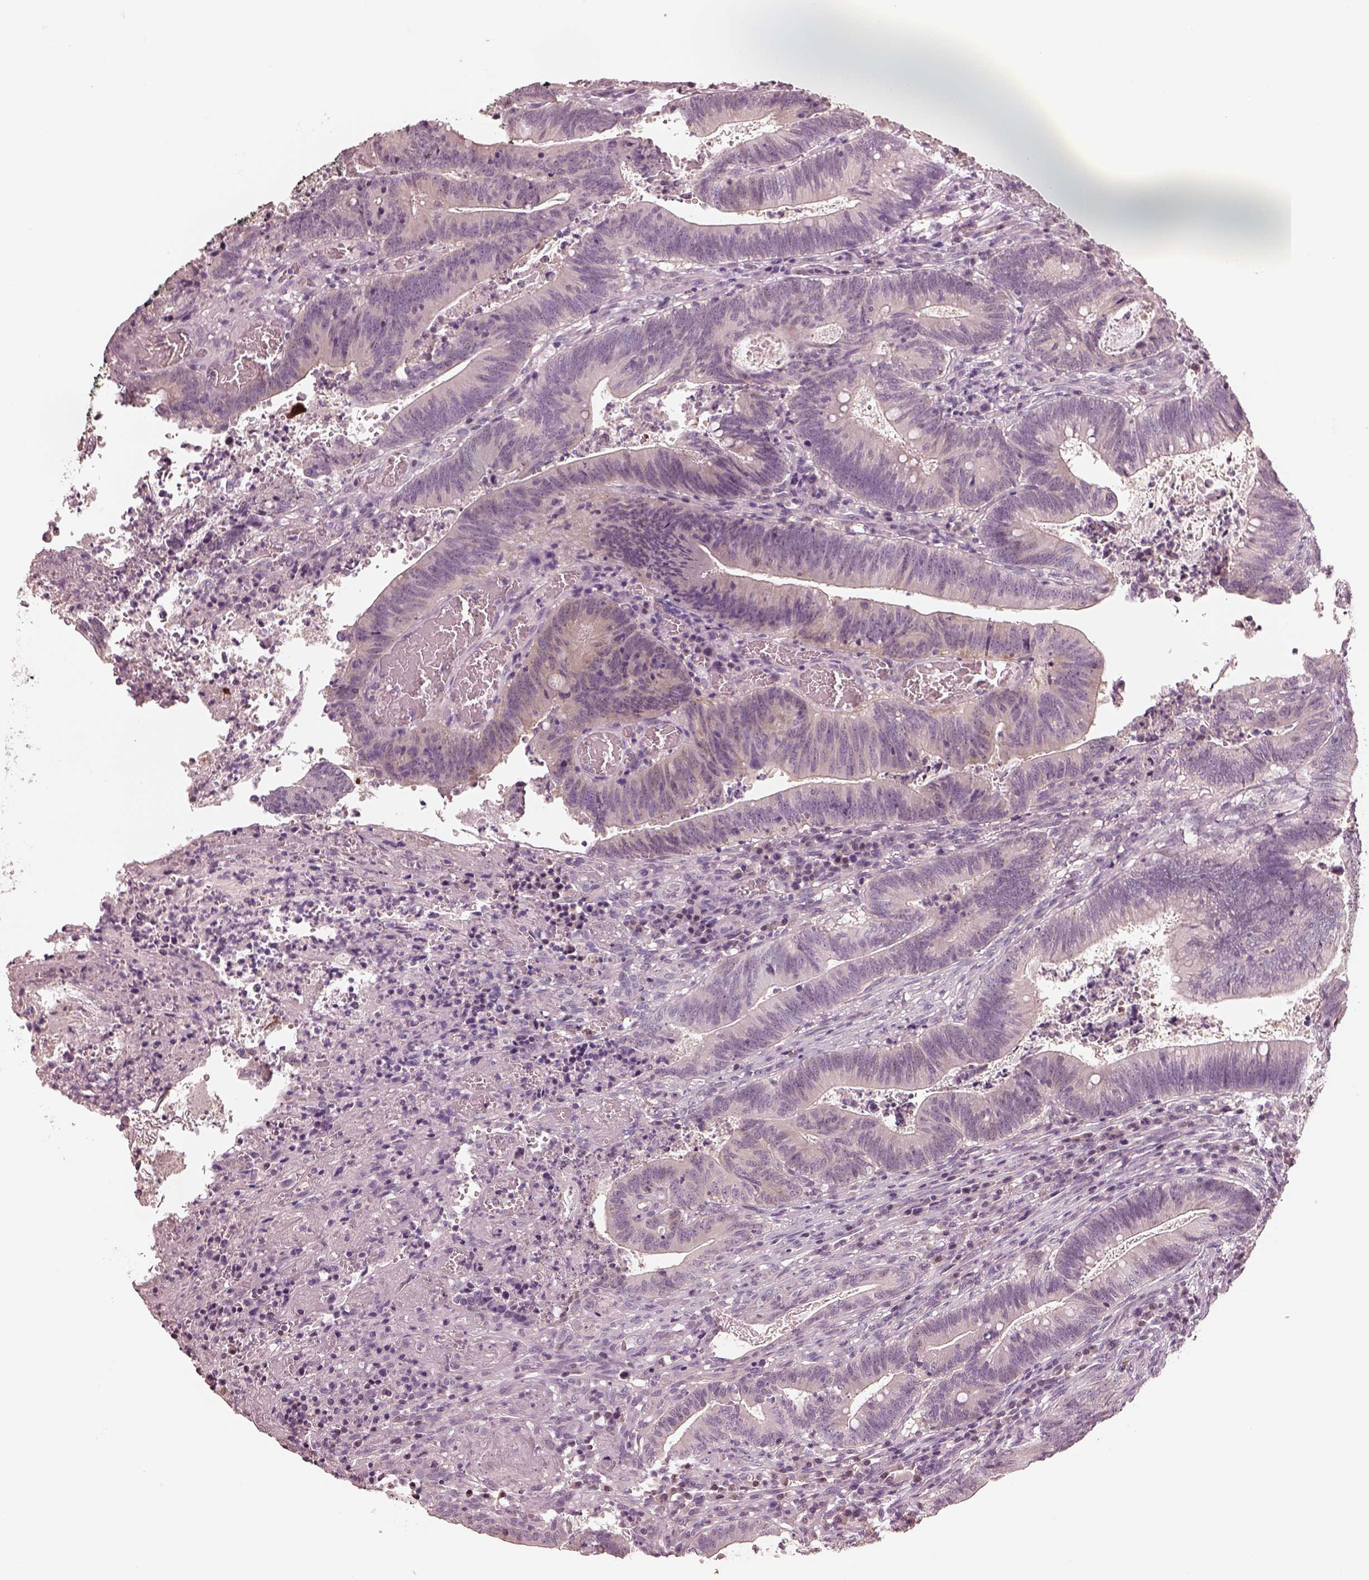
{"staining": {"intensity": "negative", "quantity": "none", "location": "none"}, "tissue": "colorectal cancer", "cell_type": "Tumor cells", "image_type": "cancer", "snomed": [{"axis": "morphology", "description": "Adenocarcinoma, NOS"}, {"axis": "topography", "description": "Colon"}], "caption": "DAB immunohistochemical staining of colorectal cancer demonstrates no significant expression in tumor cells.", "gene": "EGR4", "patient": {"sex": "female", "age": 70}}